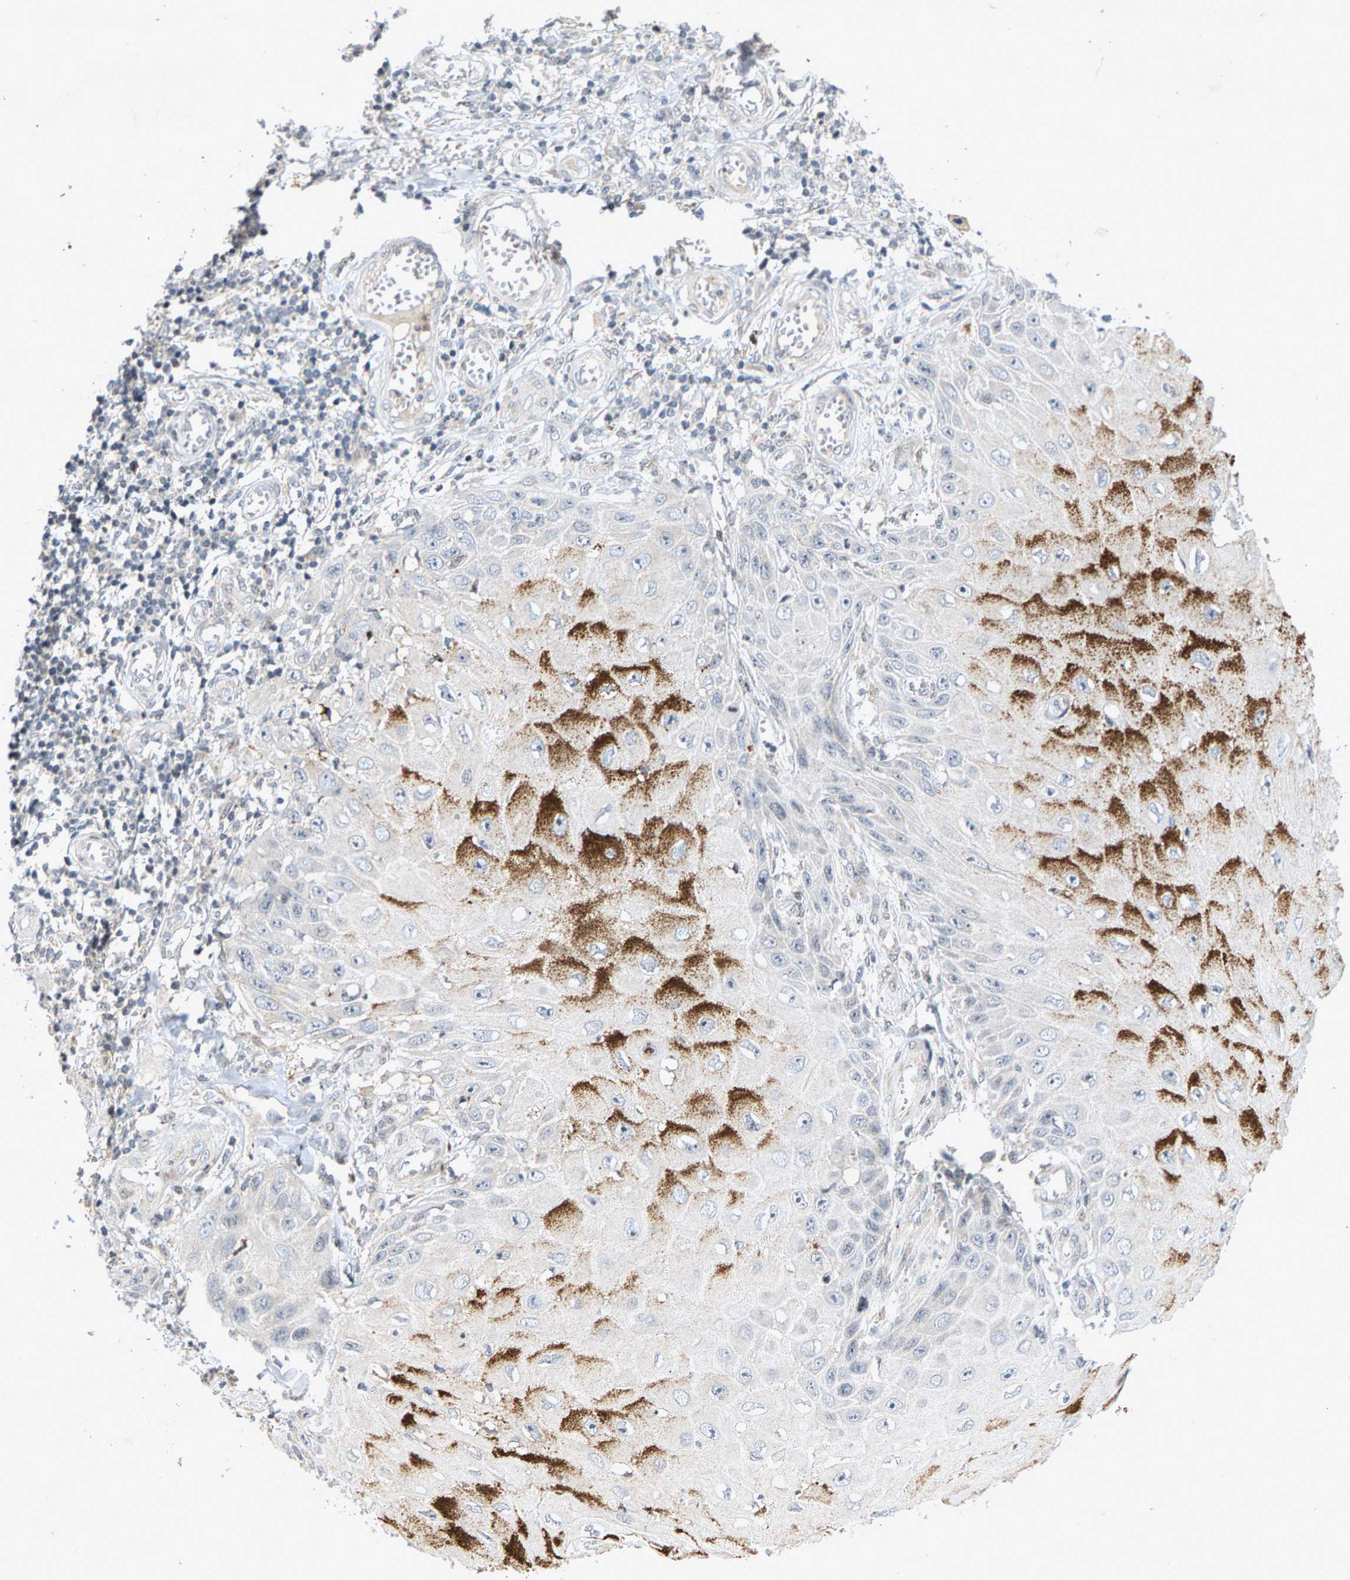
{"staining": {"intensity": "negative", "quantity": "none", "location": "none"}, "tissue": "skin cancer", "cell_type": "Tumor cells", "image_type": "cancer", "snomed": [{"axis": "morphology", "description": "Squamous cell carcinoma, NOS"}, {"axis": "topography", "description": "Skin"}], "caption": "Immunohistochemistry image of neoplastic tissue: skin cancer (squamous cell carcinoma) stained with DAB demonstrates no significant protein staining in tumor cells.", "gene": "ZPR1", "patient": {"sex": "female", "age": 73}}